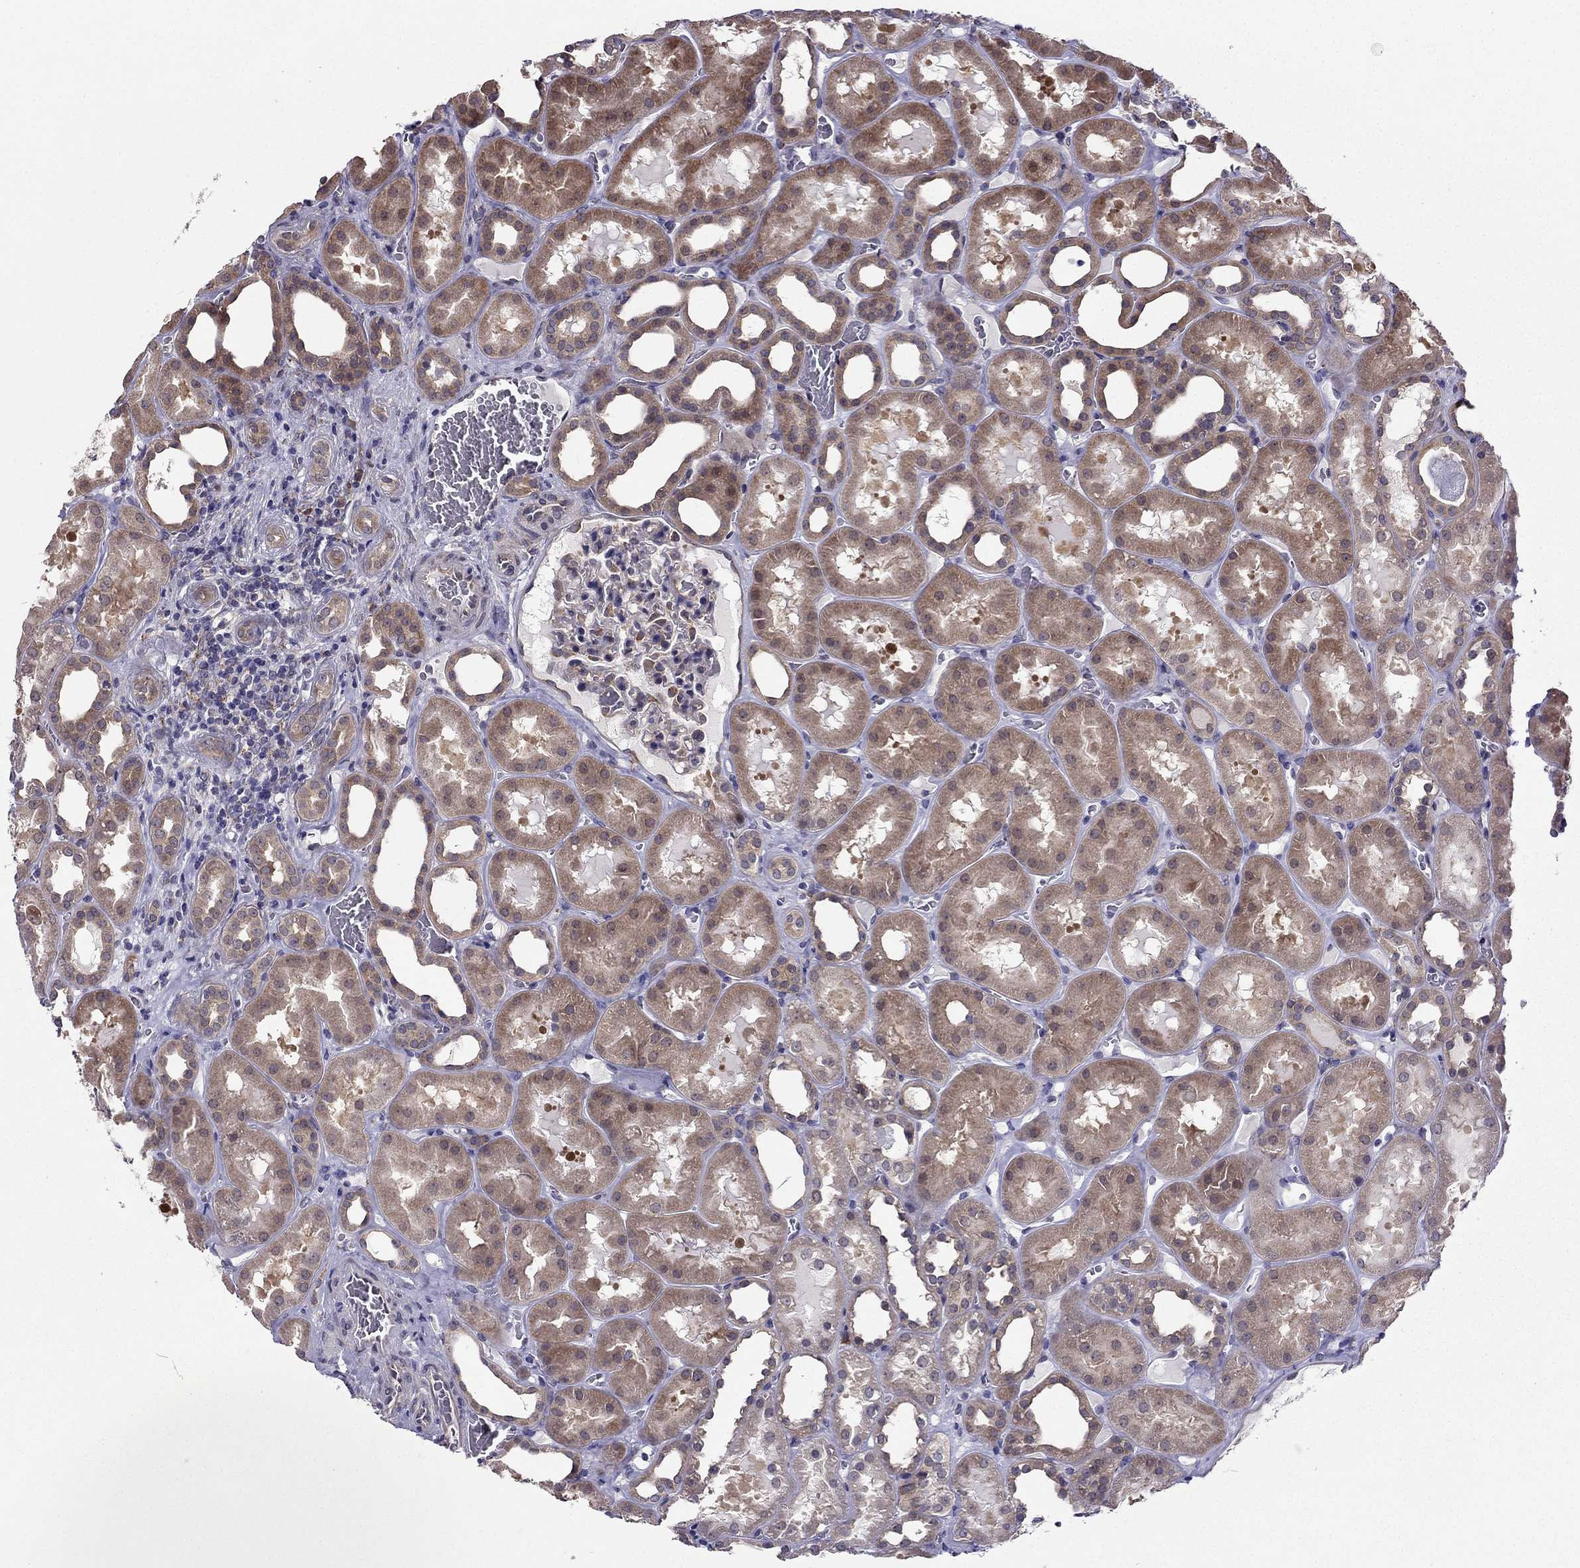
{"staining": {"intensity": "moderate", "quantity": "<25%", "location": "cytoplasmic/membranous"}, "tissue": "kidney", "cell_type": "Cells in glomeruli", "image_type": "normal", "snomed": [{"axis": "morphology", "description": "Normal tissue, NOS"}, {"axis": "topography", "description": "Kidney"}], "caption": "Protein analysis of normal kidney shows moderate cytoplasmic/membranous positivity in approximately <25% of cells in glomeruli.", "gene": "ARHGEF28", "patient": {"sex": "female", "age": 41}}